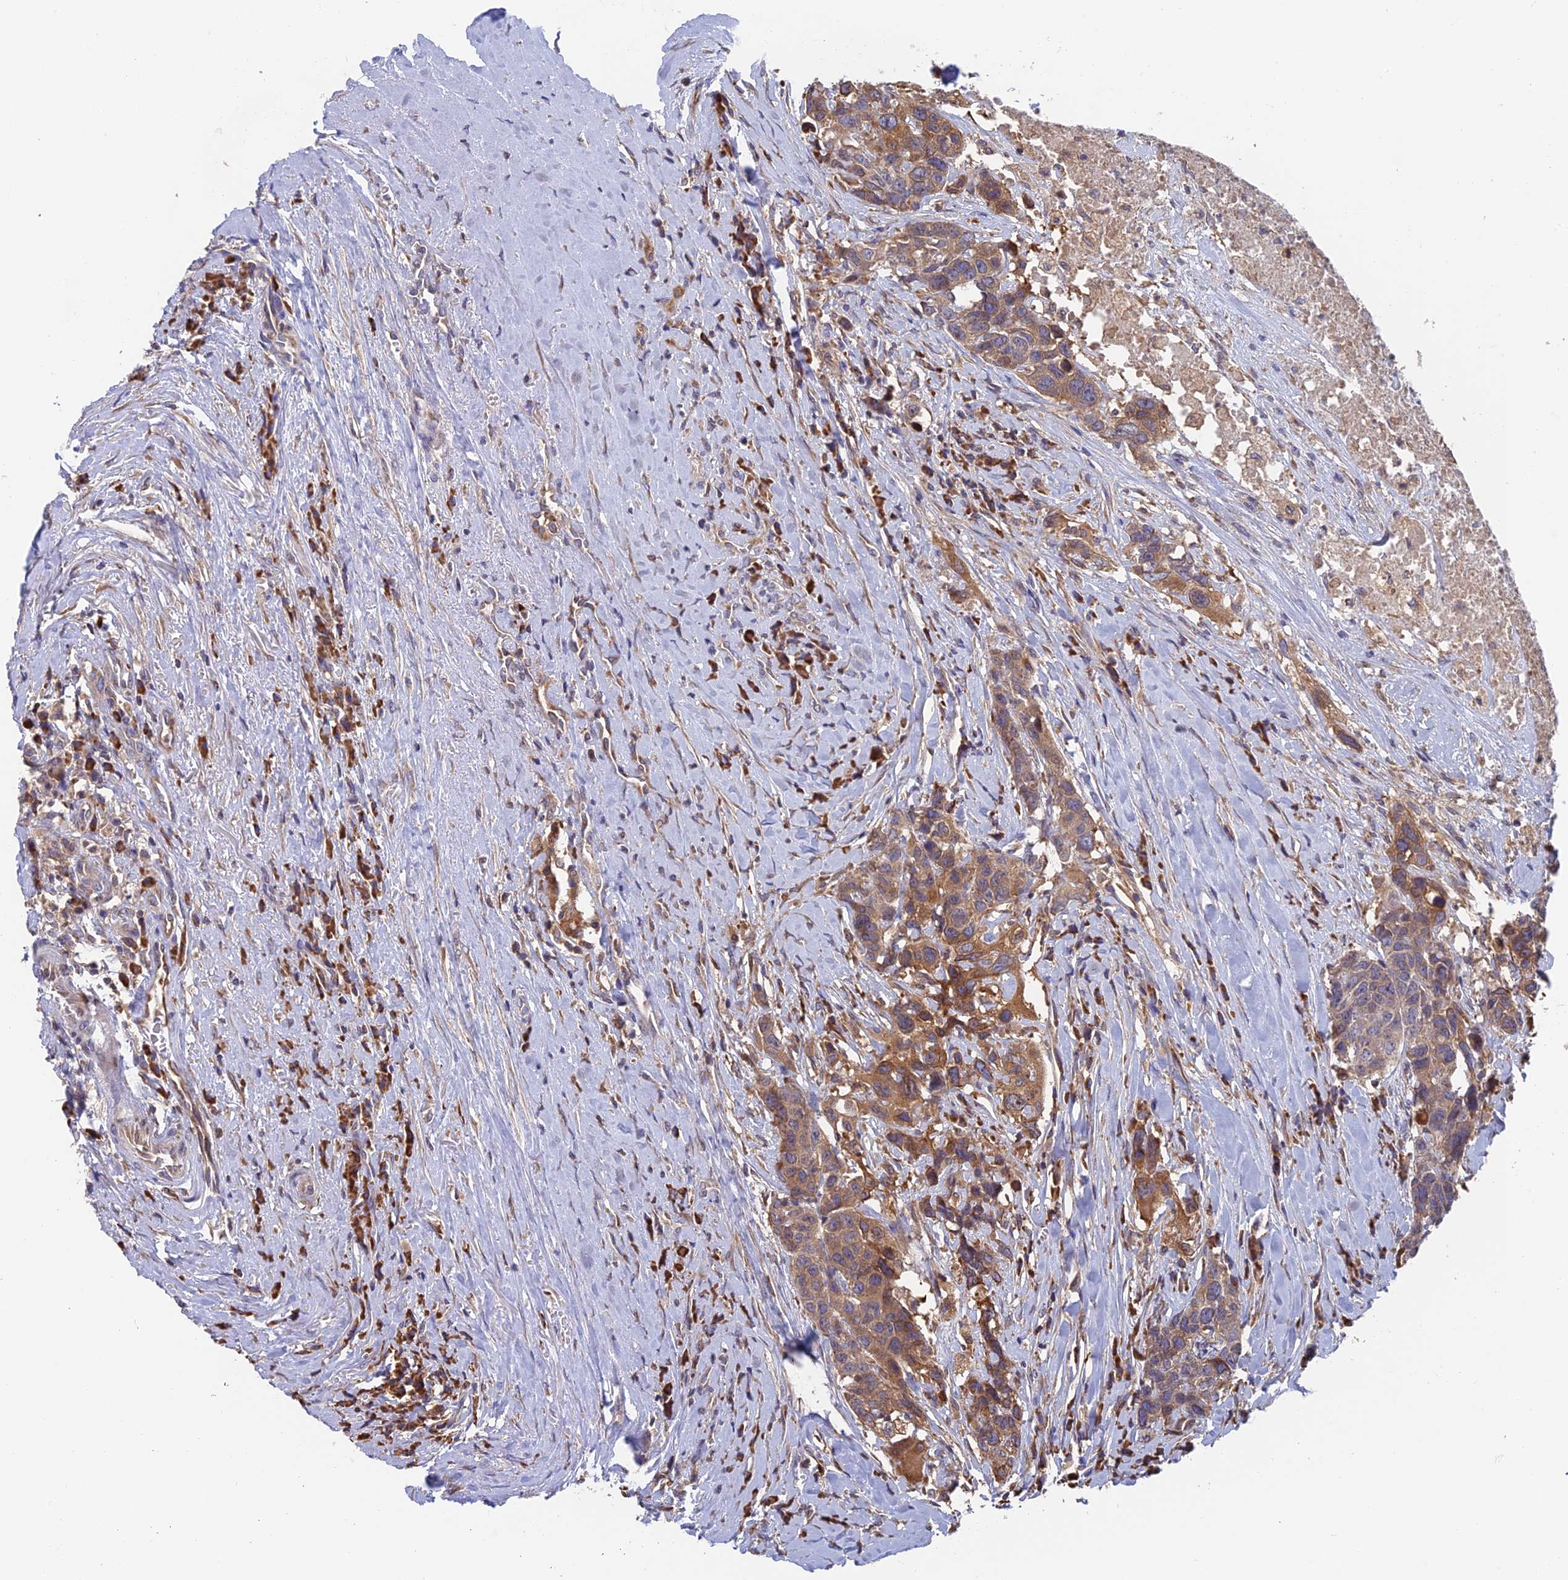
{"staining": {"intensity": "moderate", "quantity": ">75%", "location": "cytoplasmic/membranous"}, "tissue": "head and neck cancer", "cell_type": "Tumor cells", "image_type": "cancer", "snomed": [{"axis": "morphology", "description": "Squamous cell carcinoma, NOS"}, {"axis": "topography", "description": "Head-Neck"}], "caption": "Brown immunohistochemical staining in human squamous cell carcinoma (head and neck) exhibits moderate cytoplasmic/membranous positivity in approximately >75% of tumor cells.", "gene": "IPO5", "patient": {"sex": "male", "age": 66}}